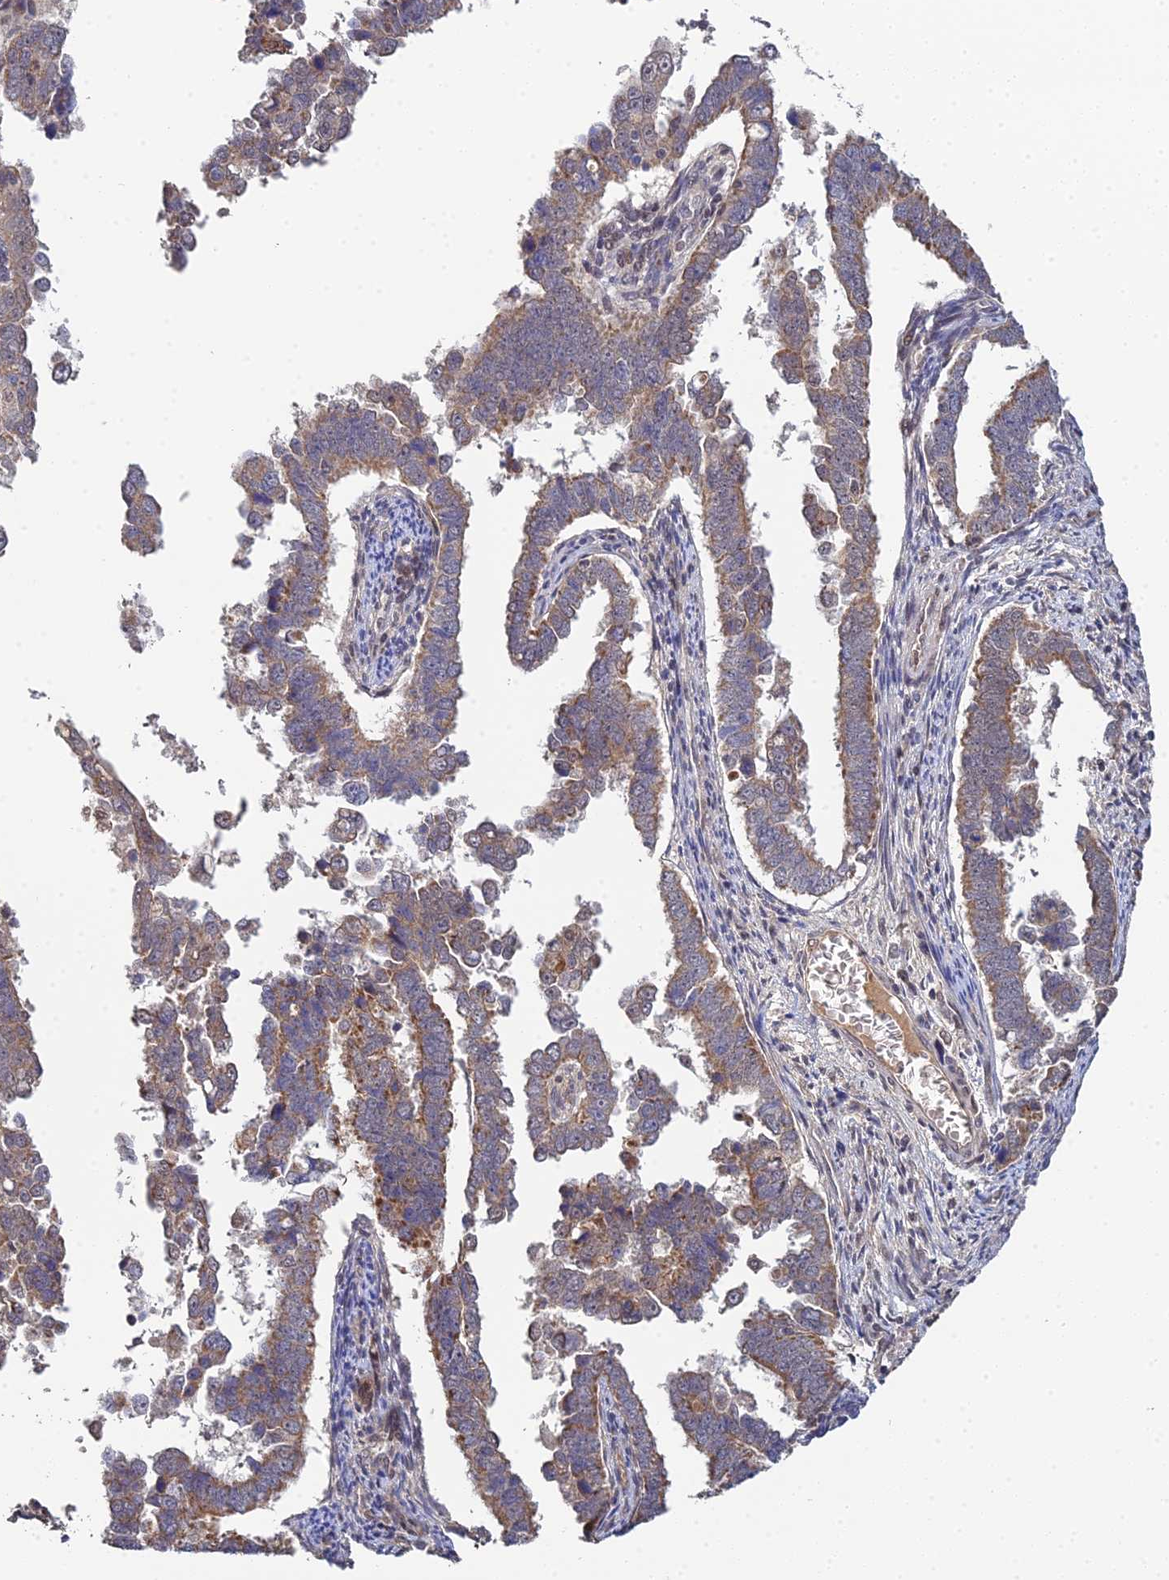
{"staining": {"intensity": "moderate", "quantity": ">75%", "location": "cytoplasmic/membranous"}, "tissue": "endometrial cancer", "cell_type": "Tumor cells", "image_type": "cancer", "snomed": [{"axis": "morphology", "description": "Adenocarcinoma, NOS"}, {"axis": "topography", "description": "Endometrium"}], "caption": "Immunohistochemistry (IHC) staining of endometrial cancer (adenocarcinoma), which shows medium levels of moderate cytoplasmic/membranous staining in approximately >75% of tumor cells indicating moderate cytoplasmic/membranous protein expression. The staining was performed using DAB (3,3'-diaminobenzidine) (brown) for protein detection and nuclei were counterstained in hematoxylin (blue).", "gene": "ERCC5", "patient": {"sex": "female", "age": 75}}